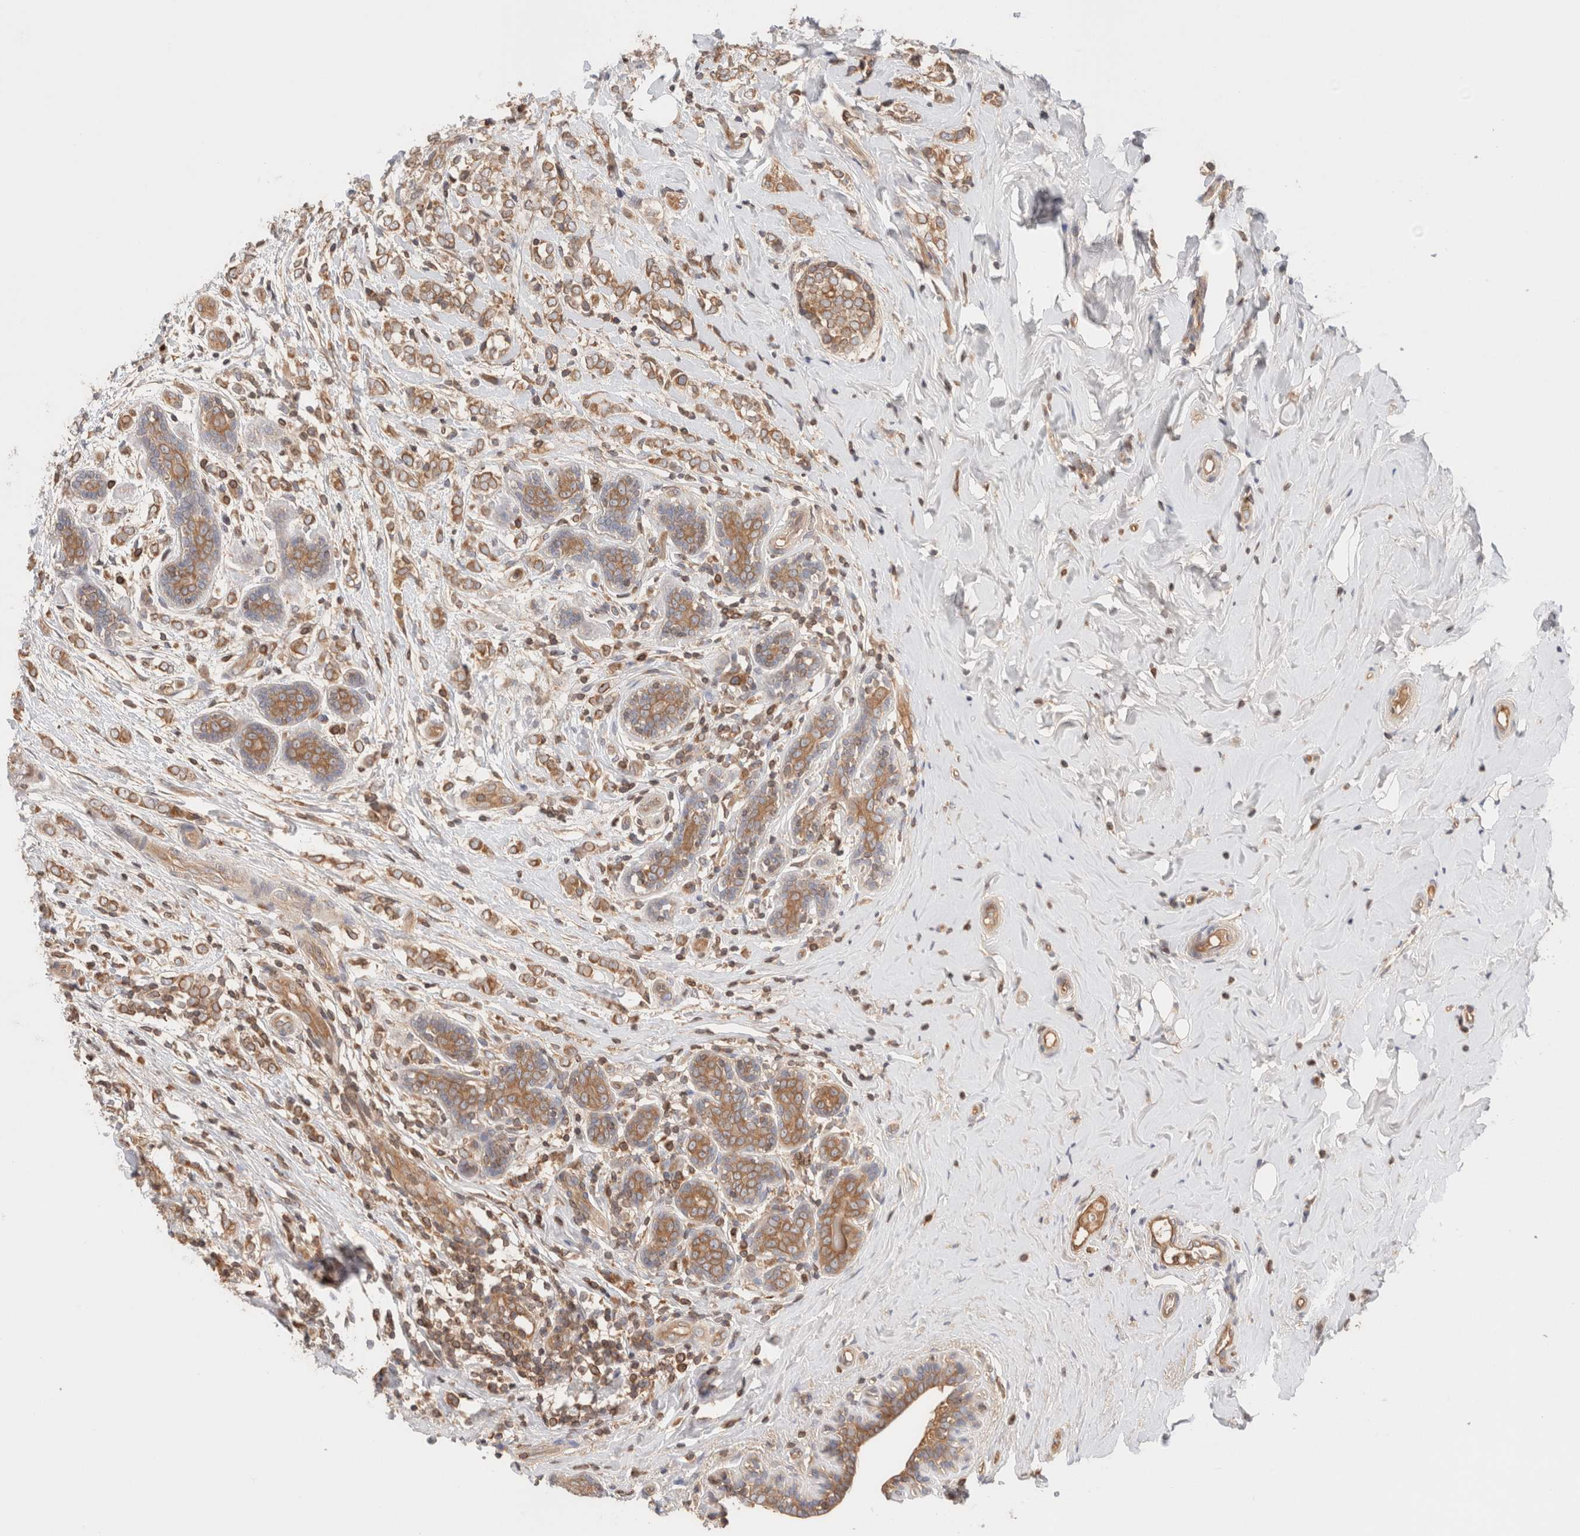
{"staining": {"intensity": "moderate", "quantity": ">75%", "location": "cytoplasmic/membranous"}, "tissue": "breast cancer", "cell_type": "Tumor cells", "image_type": "cancer", "snomed": [{"axis": "morphology", "description": "Normal tissue, NOS"}, {"axis": "morphology", "description": "Lobular carcinoma"}, {"axis": "topography", "description": "Breast"}], "caption": "Immunohistochemistry (IHC) of human breast lobular carcinoma displays medium levels of moderate cytoplasmic/membranous staining in approximately >75% of tumor cells. (DAB (3,3'-diaminobenzidine) = brown stain, brightfield microscopy at high magnification).", "gene": "SIKE1", "patient": {"sex": "female", "age": 47}}